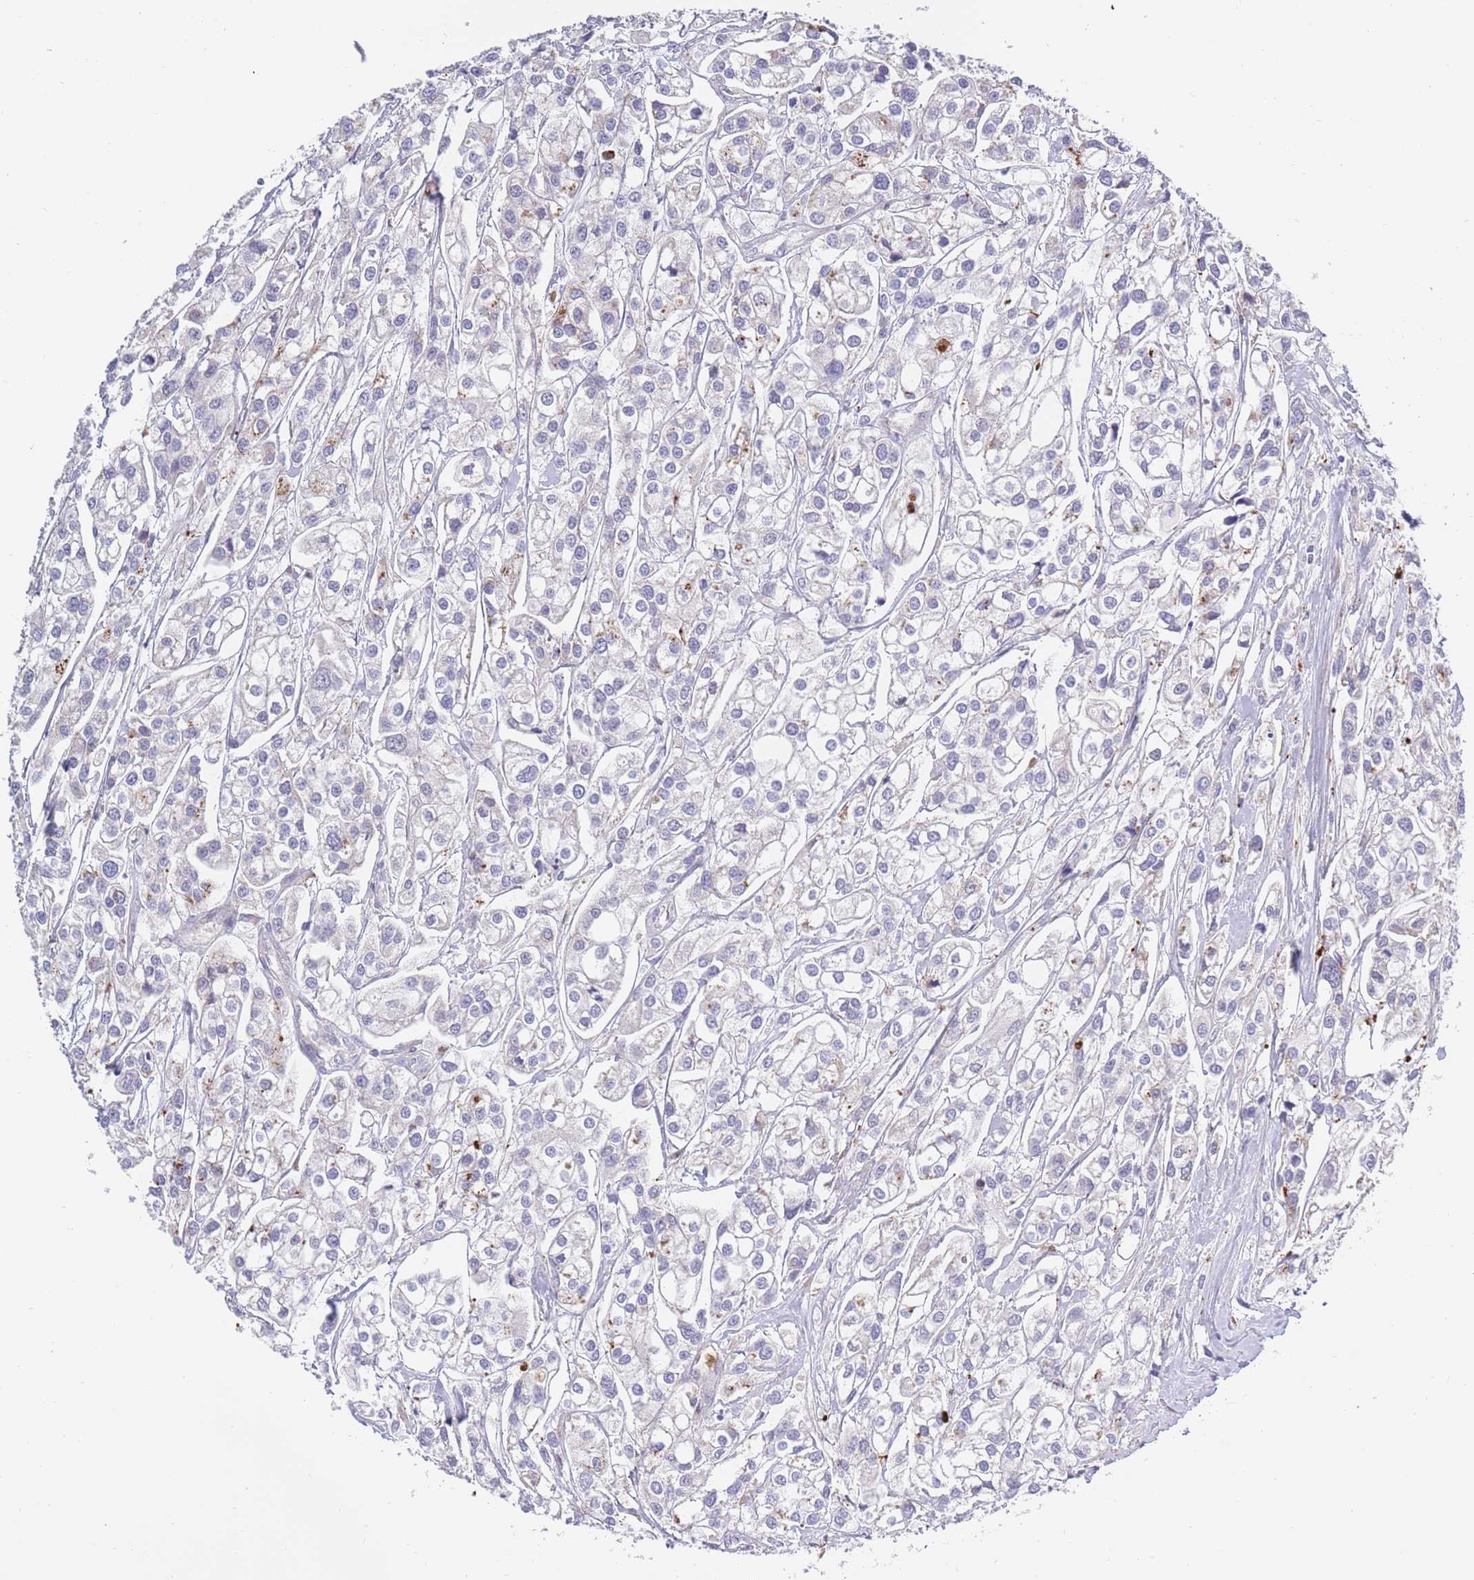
{"staining": {"intensity": "negative", "quantity": "none", "location": "none"}, "tissue": "urothelial cancer", "cell_type": "Tumor cells", "image_type": "cancer", "snomed": [{"axis": "morphology", "description": "Urothelial carcinoma, High grade"}, {"axis": "topography", "description": "Urinary bladder"}], "caption": "This is a photomicrograph of IHC staining of high-grade urothelial carcinoma, which shows no positivity in tumor cells.", "gene": "BORCS5", "patient": {"sex": "male", "age": 67}}